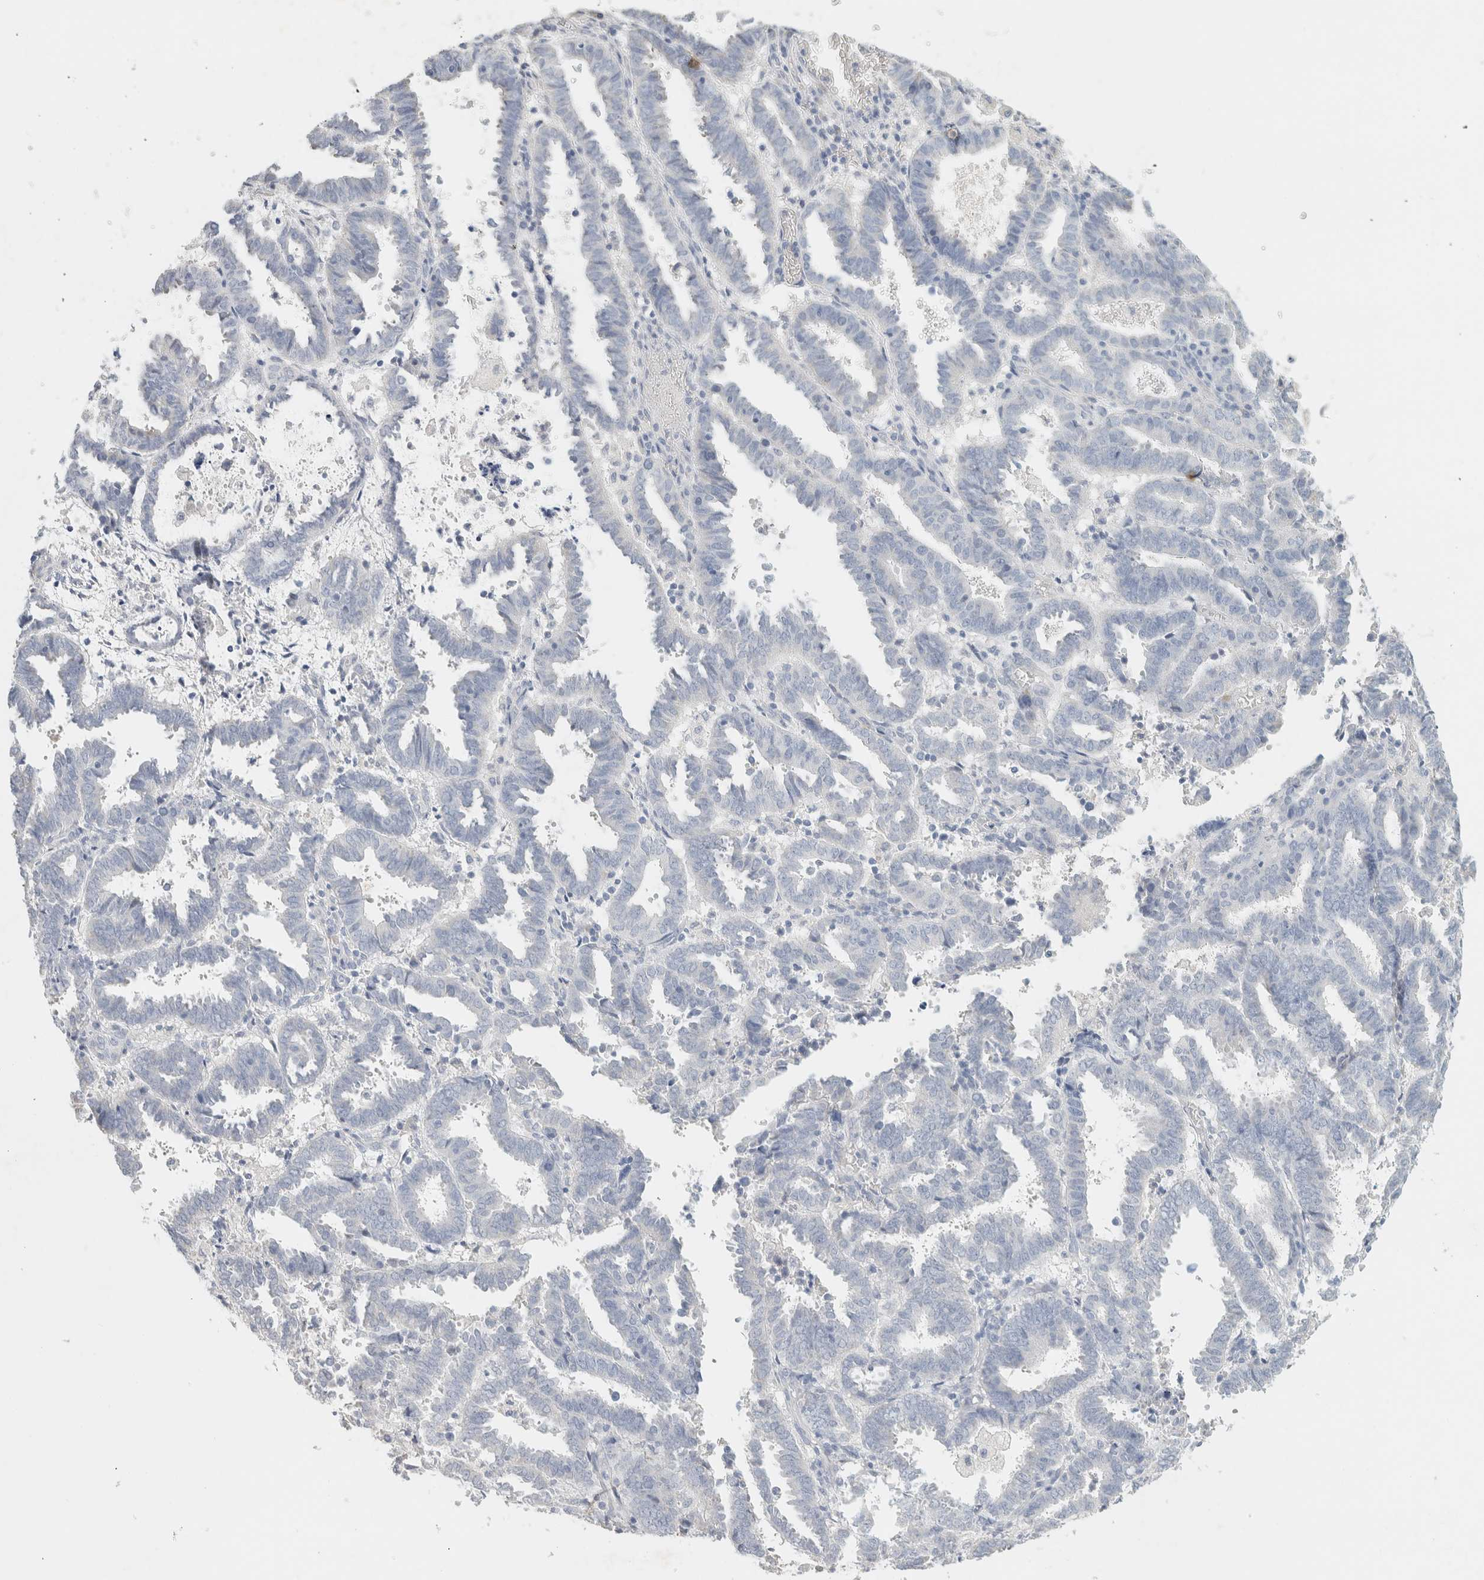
{"staining": {"intensity": "negative", "quantity": "none", "location": "none"}, "tissue": "endometrial cancer", "cell_type": "Tumor cells", "image_type": "cancer", "snomed": [{"axis": "morphology", "description": "Adenocarcinoma, NOS"}, {"axis": "topography", "description": "Uterus"}], "caption": "Endometrial adenocarcinoma stained for a protein using IHC shows no staining tumor cells.", "gene": "NEFM", "patient": {"sex": "female", "age": 83}}